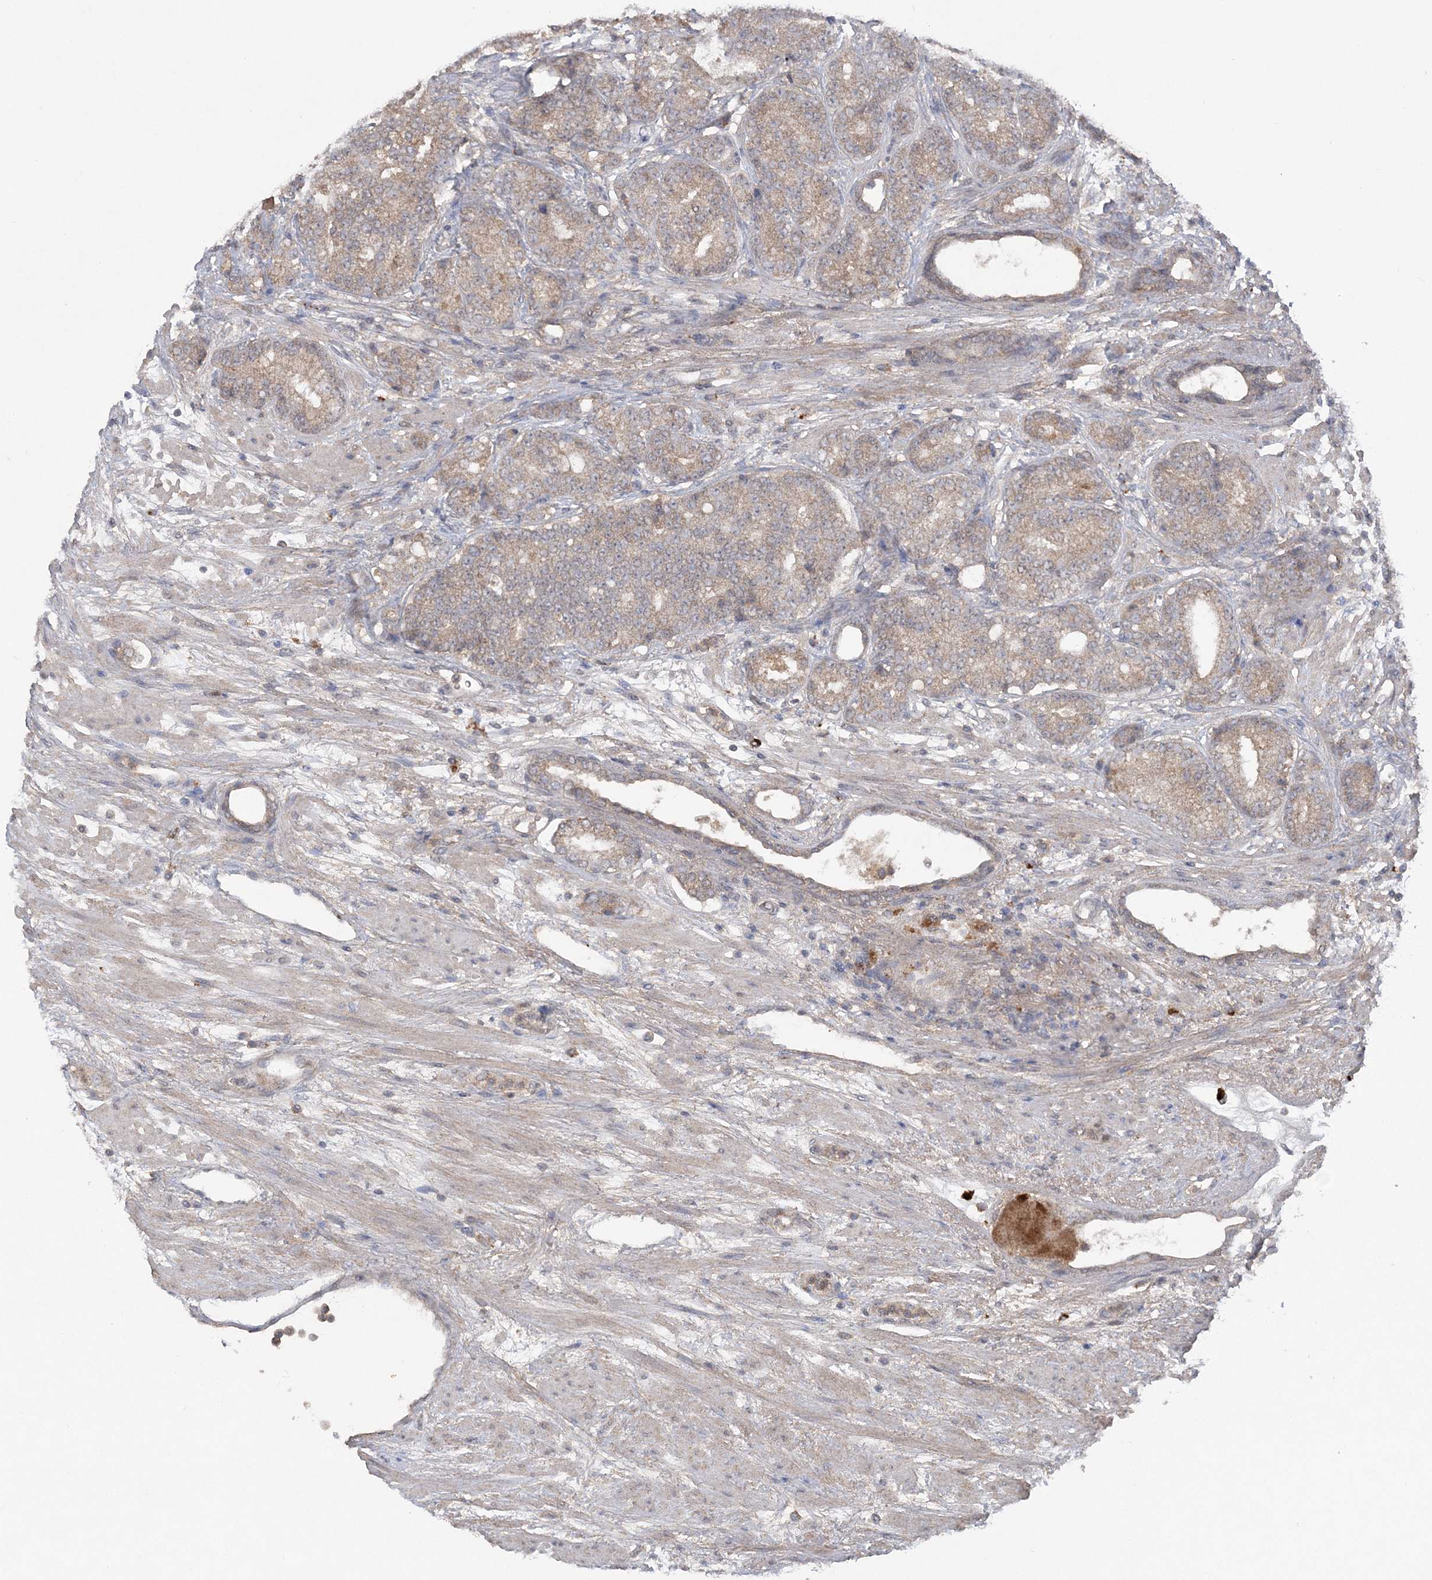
{"staining": {"intensity": "weak", "quantity": ">75%", "location": "cytoplasmic/membranous"}, "tissue": "prostate cancer", "cell_type": "Tumor cells", "image_type": "cancer", "snomed": [{"axis": "morphology", "description": "Adenocarcinoma, High grade"}, {"axis": "topography", "description": "Prostate"}], "caption": "Human prostate cancer stained for a protein (brown) reveals weak cytoplasmic/membranous positive positivity in about >75% of tumor cells.", "gene": "C1RL", "patient": {"sex": "male", "age": 61}}